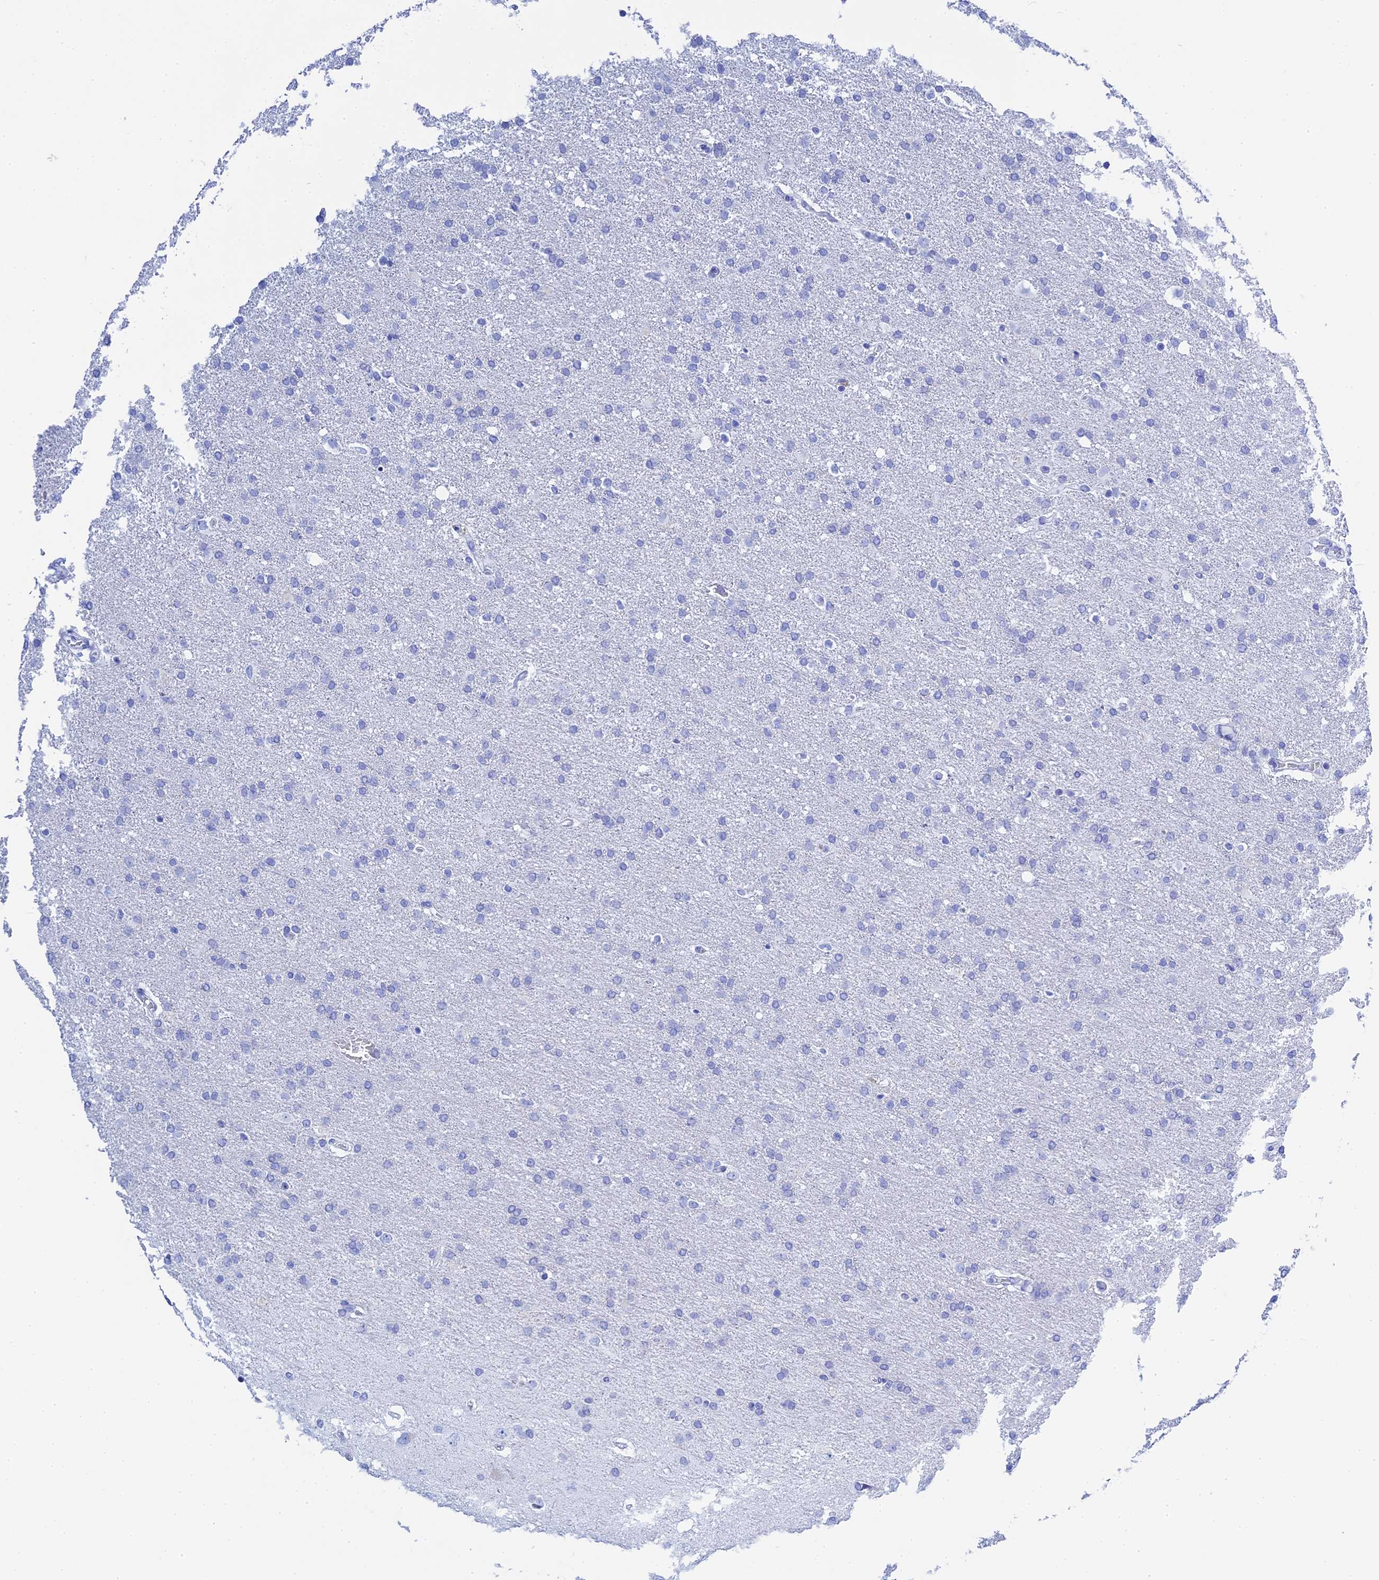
{"staining": {"intensity": "negative", "quantity": "none", "location": "none"}, "tissue": "glioma", "cell_type": "Tumor cells", "image_type": "cancer", "snomed": [{"axis": "morphology", "description": "Glioma, malignant, High grade"}, {"axis": "topography", "description": "Brain"}], "caption": "Micrograph shows no protein staining in tumor cells of malignant glioma (high-grade) tissue.", "gene": "TEX101", "patient": {"sex": "male", "age": 72}}